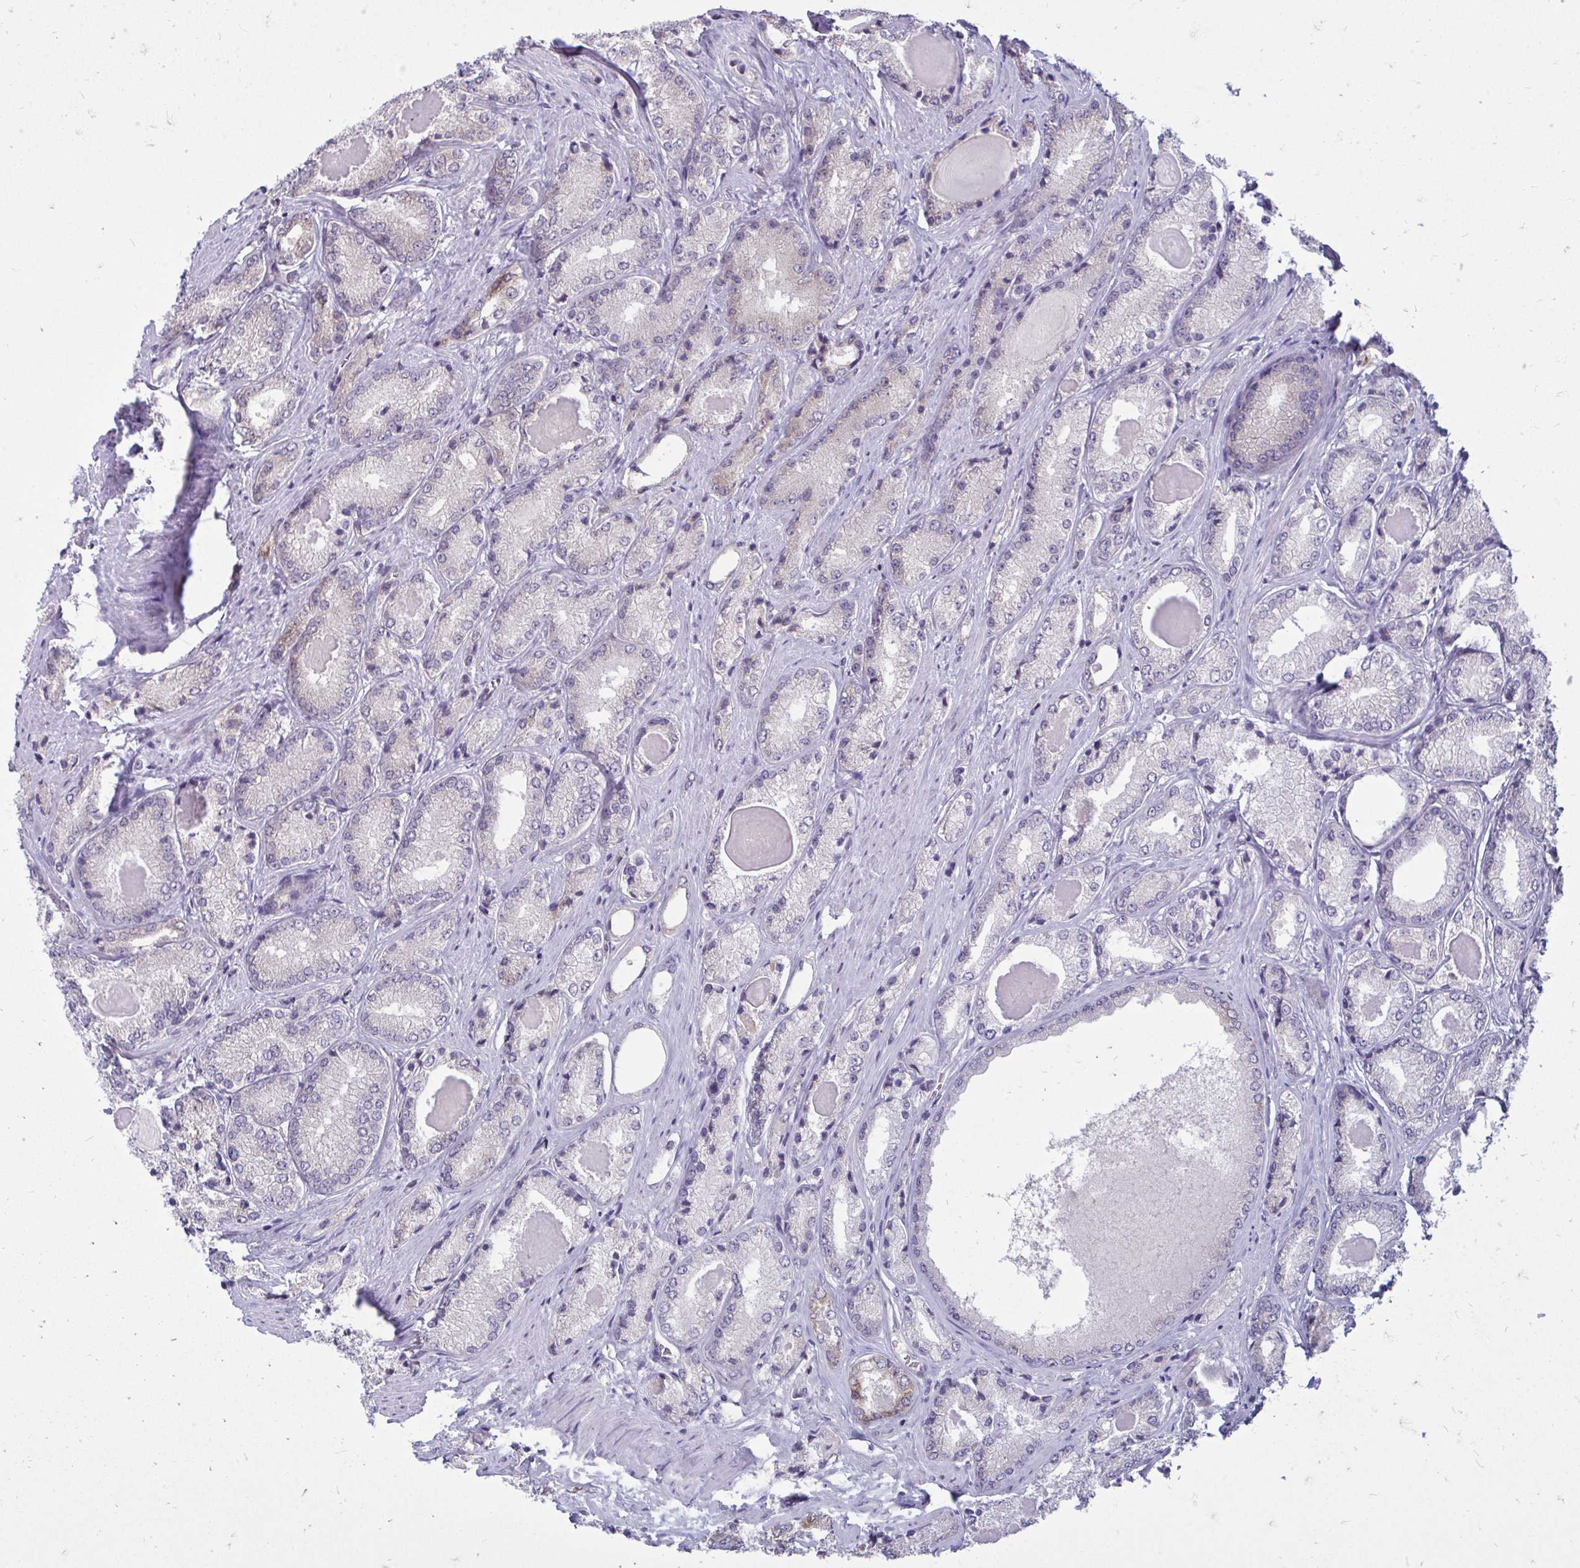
{"staining": {"intensity": "negative", "quantity": "none", "location": "none"}, "tissue": "prostate cancer", "cell_type": "Tumor cells", "image_type": "cancer", "snomed": [{"axis": "morphology", "description": "Adenocarcinoma, NOS"}, {"axis": "morphology", "description": "Adenocarcinoma, Low grade"}, {"axis": "topography", "description": "Prostate"}], "caption": "Tumor cells show no significant staining in prostate cancer (adenocarcinoma).", "gene": "ACSL5", "patient": {"sex": "male", "age": 68}}